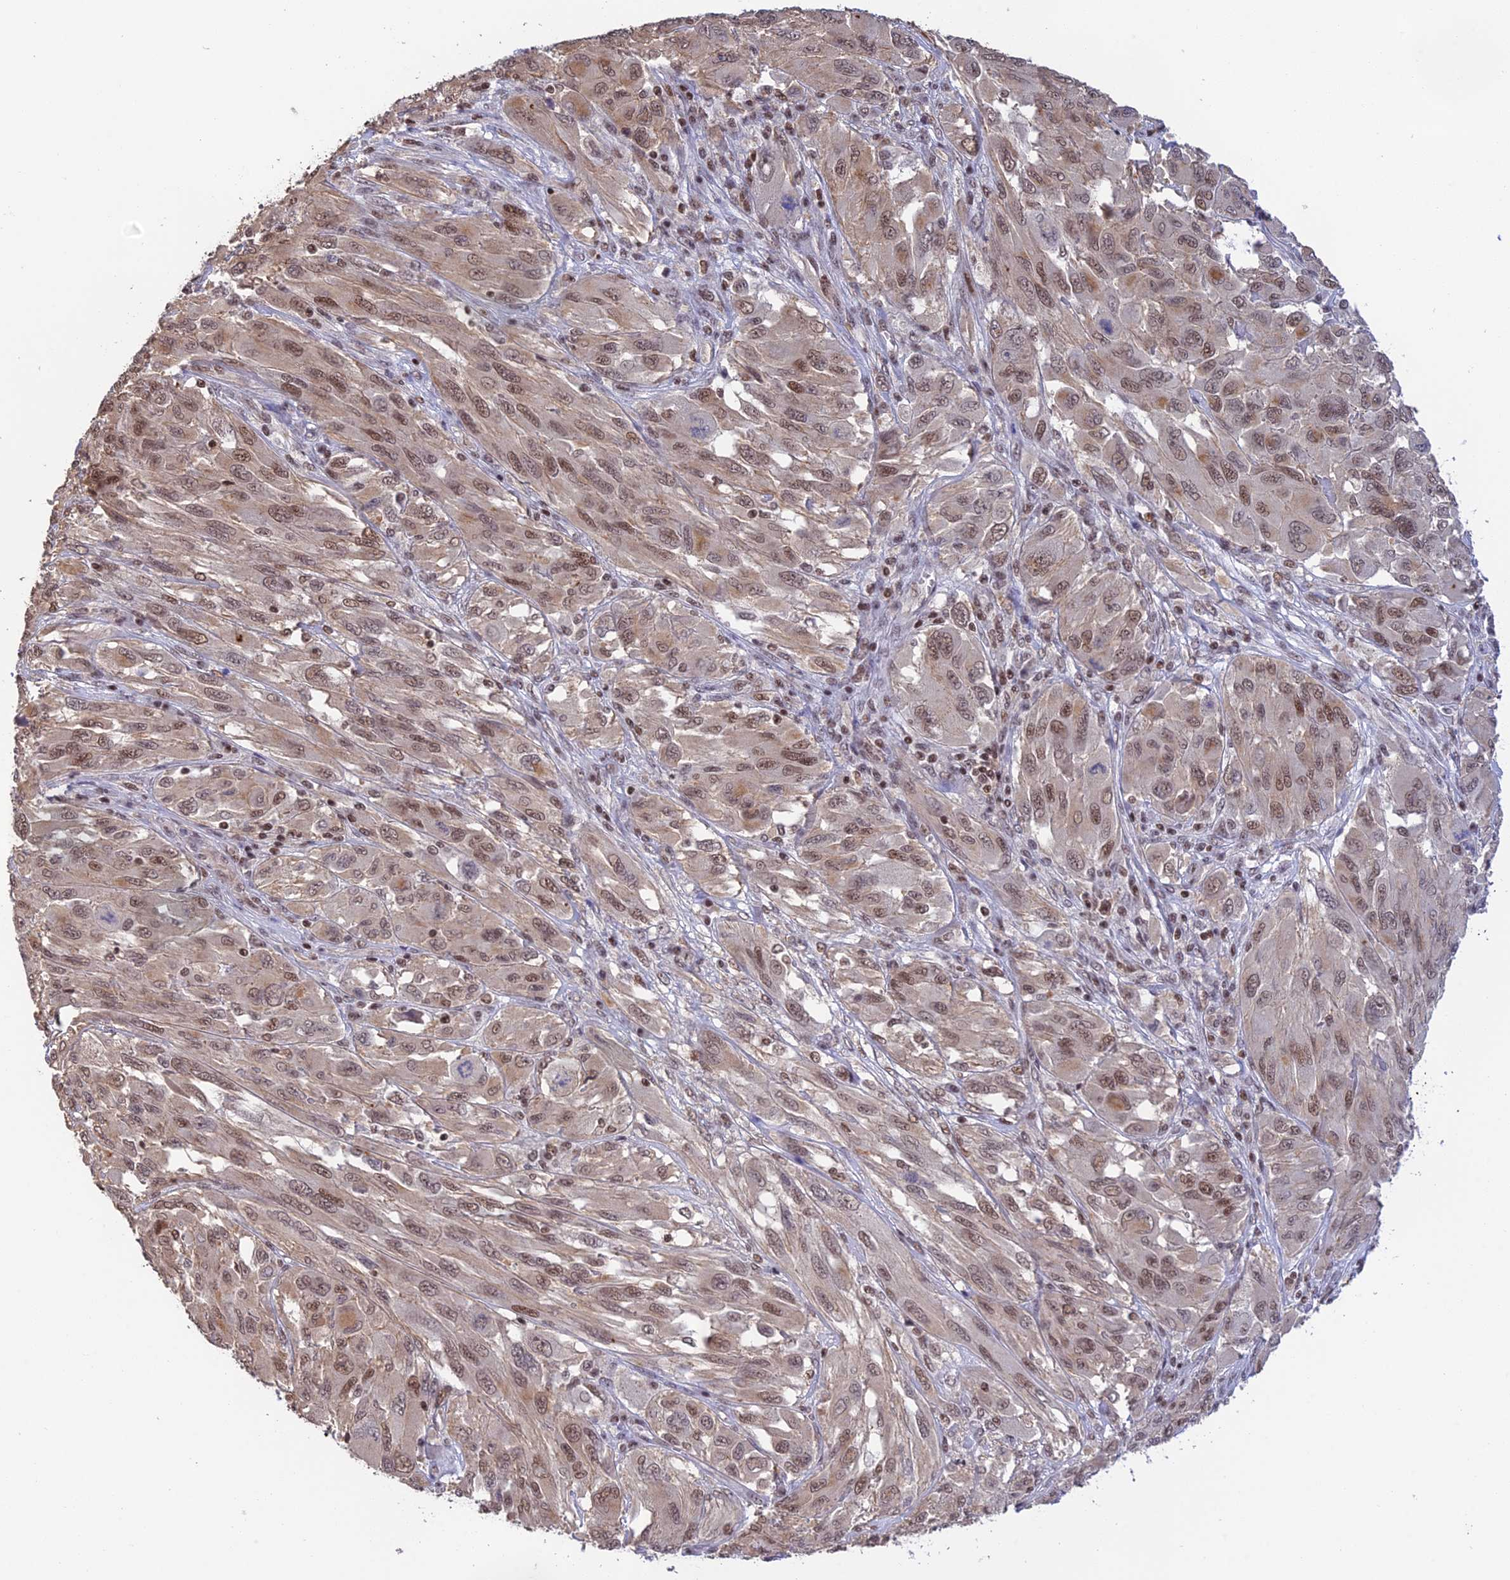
{"staining": {"intensity": "moderate", "quantity": ">75%", "location": "nuclear"}, "tissue": "melanoma", "cell_type": "Tumor cells", "image_type": "cancer", "snomed": [{"axis": "morphology", "description": "Malignant melanoma, NOS"}, {"axis": "topography", "description": "Skin"}], "caption": "Human malignant melanoma stained with a protein marker reveals moderate staining in tumor cells.", "gene": "THAP11", "patient": {"sex": "female", "age": 91}}